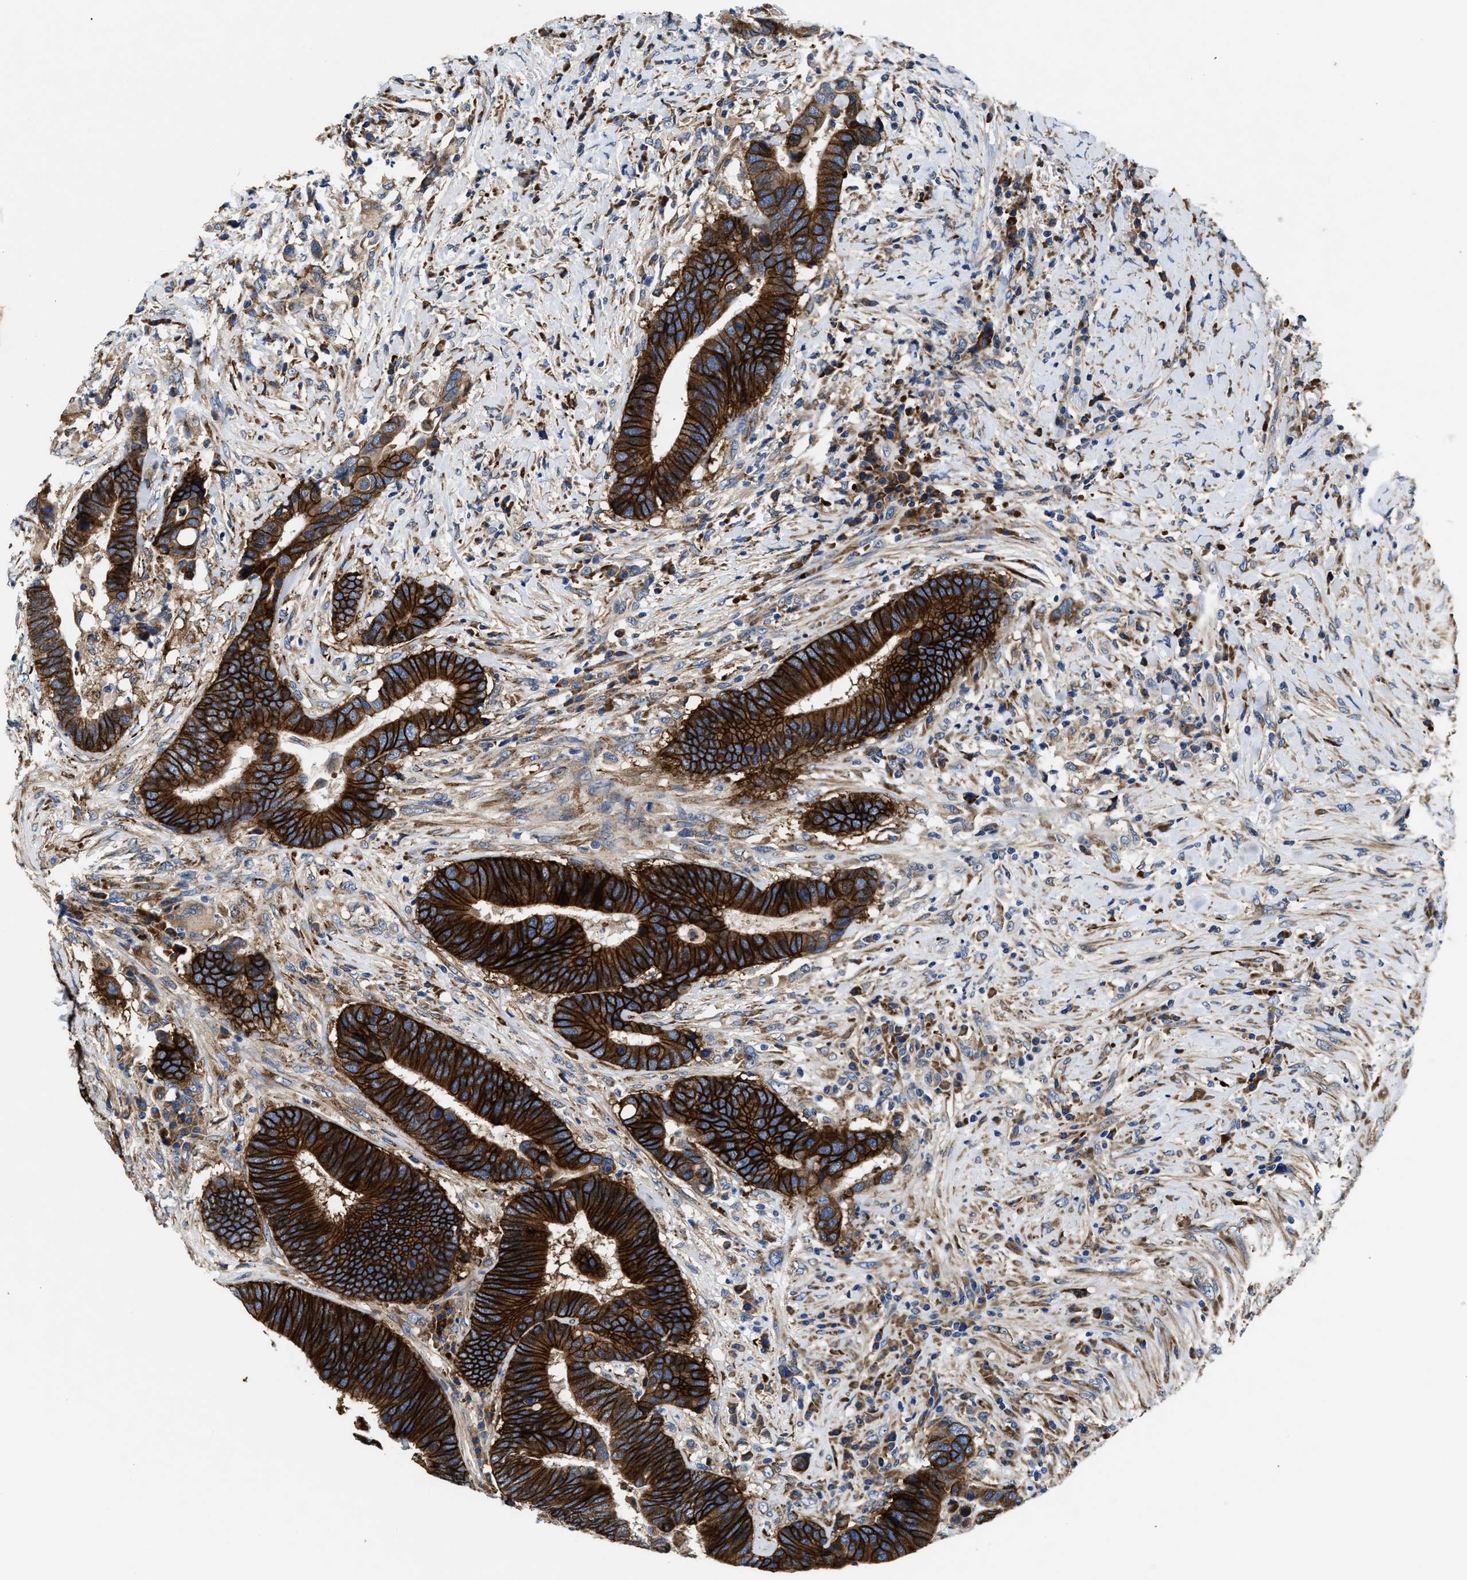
{"staining": {"intensity": "strong", "quantity": ">75%", "location": "cytoplasmic/membranous"}, "tissue": "colorectal cancer", "cell_type": "Tumor cells", "image_type": "cancer", "snomed": [{"axis": "morphology", "description": "Adenocarcinoma, NOS"}, {"axis": "topography", "description": "Rectum"}], "caption": "Colorectal adenocarcinoma stained with a brown dye displays strong cytoplasmic/membranous positive staining in about >75% of tumor cells.", "gene": "SLC12A2", "patient": {"sex": "female", "age": 89}}